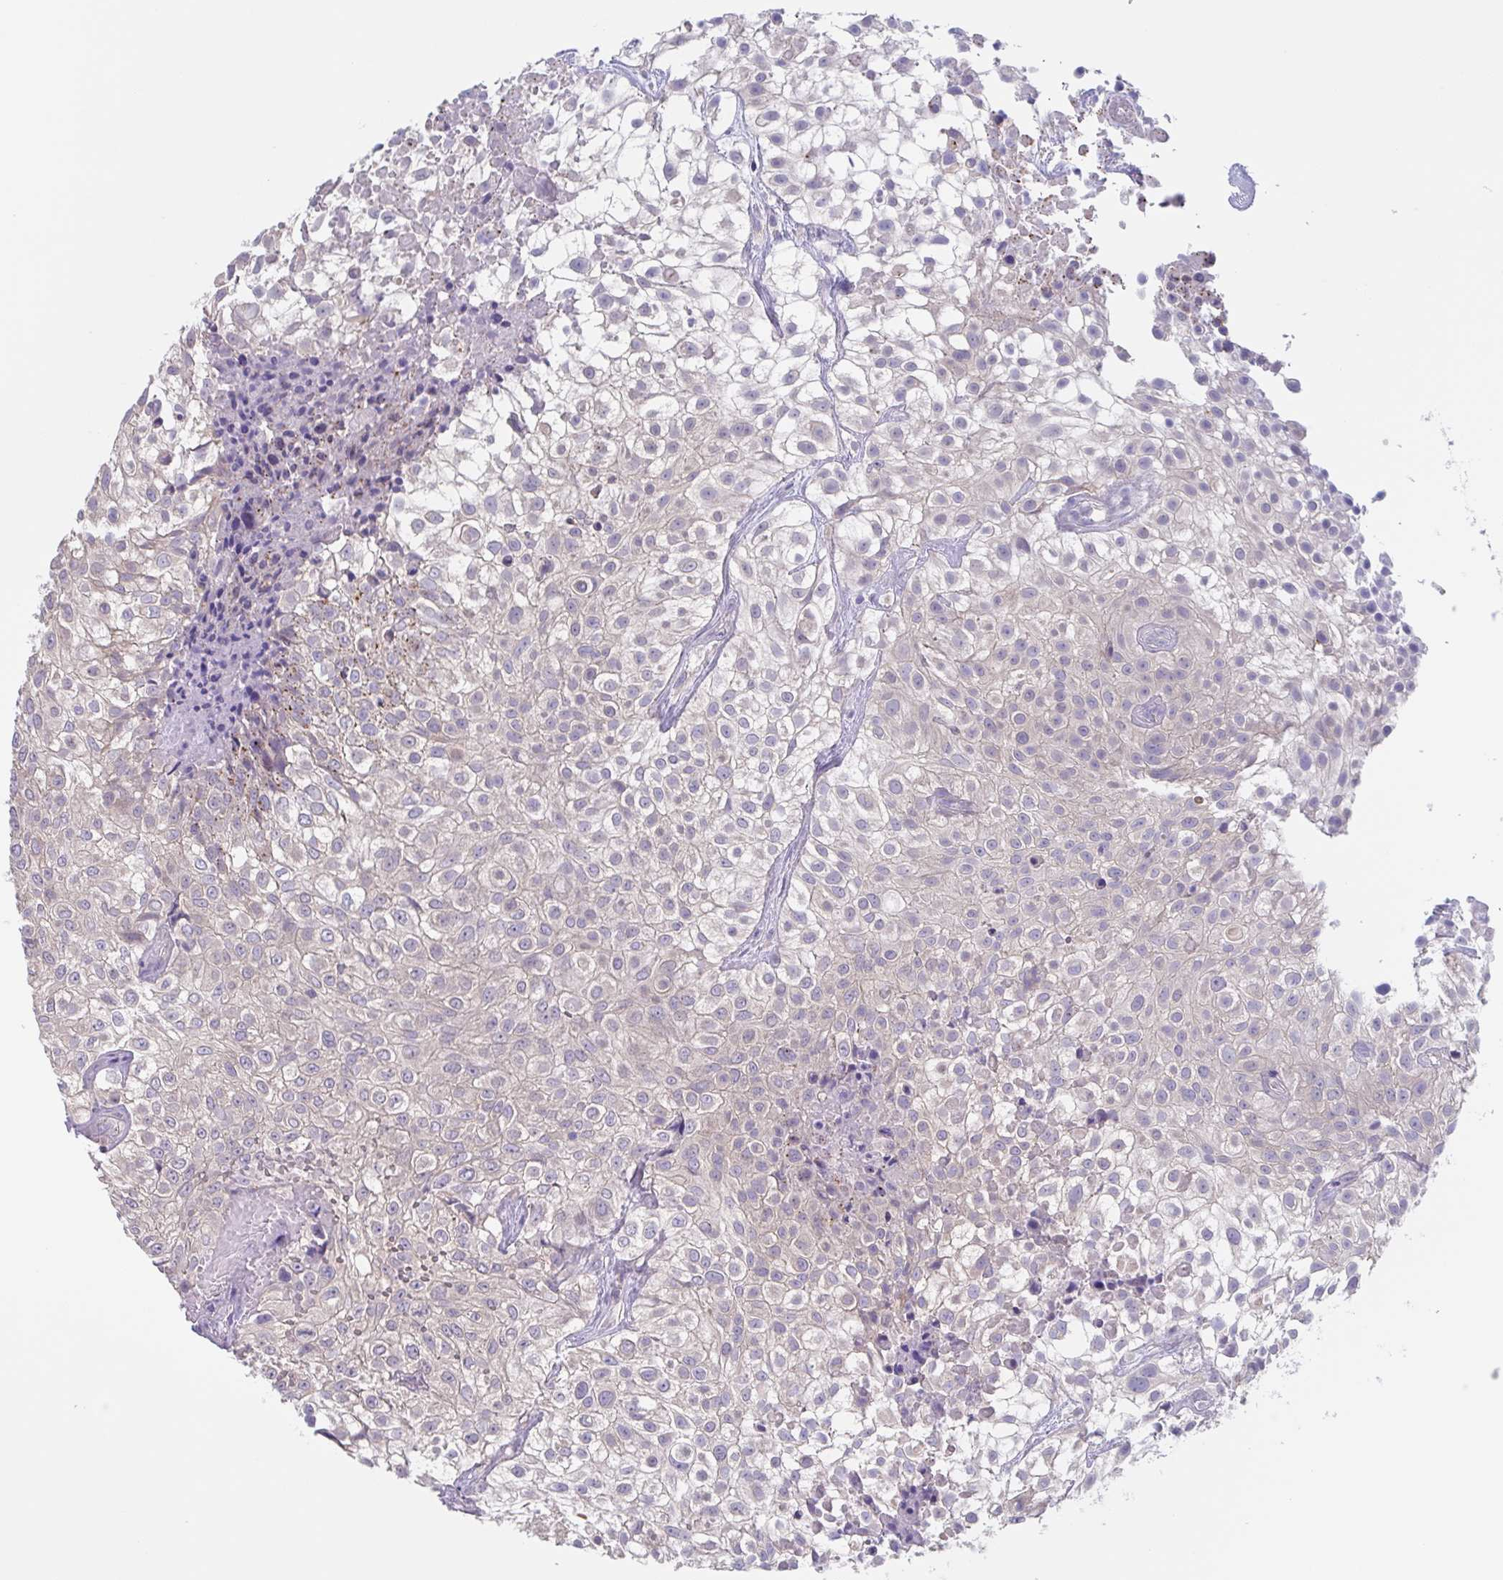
{"staining": {"intensity": "negative", "quantity": "none", "location": "none"}, "tissue": "urothelial cancer", "cell_type": "Tumor cells", "image_type": "cancer", "snomed": [{"axis": "morphology", "description": "Urothelial carcinoma, High grade"}, {"axis": "topography", "description": "Urinary bladder"}], "caption": "Tumor cells are negative for protein expression in human high-grade urothelial carcinoma.", "gene": "CHMP5", "patient": {"sex": "male", "age": 56}}